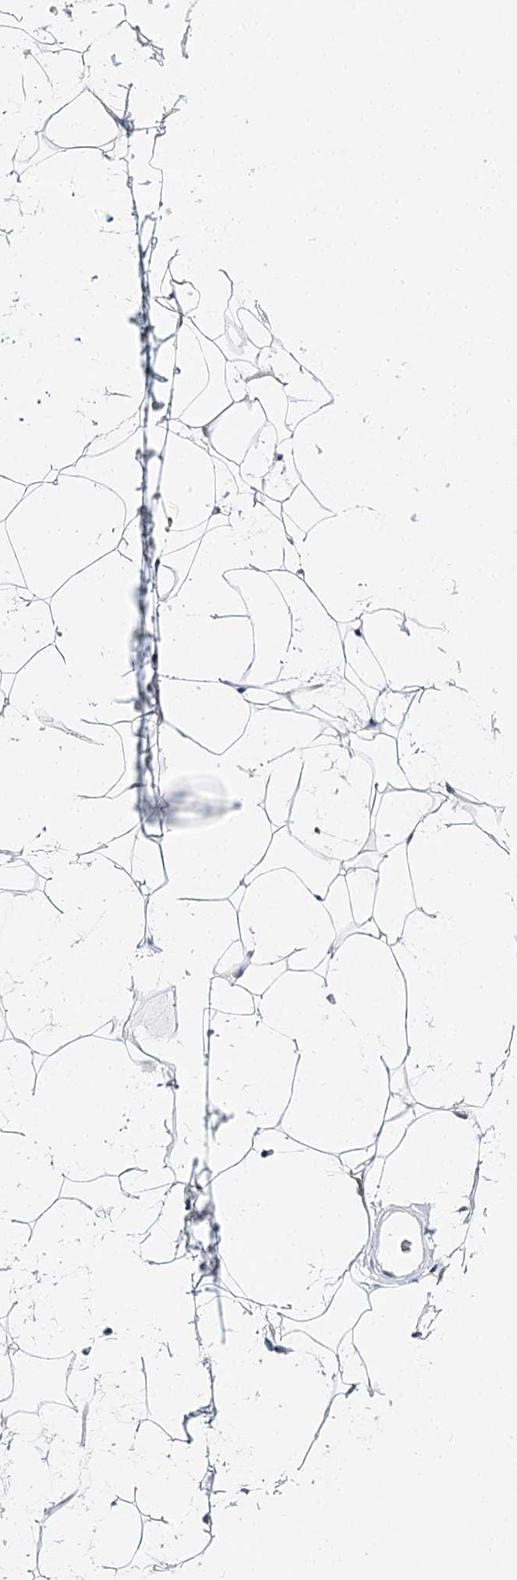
{"staining": {"intensity": "negative", "quantity": "none", "location": "none"}, "tissue": "adipose tissue", "cell_type": "Adipocytes", "image_type": "normal", "snomed": [{"axis": "morphology", "description": "Normal tissue, NOS"}, {"axis": "topography", "description": "Breast"}], "caption": "High magnification brightfield microscopy of benign adipose tissue stained with DAB (3,3'-diaminobenzidine) (brown) and counterstained with hematoxylin (blue): adipocytes show no significant expression. Nuclei are stained in blue.", "gene": "BARD1", "patient": {"sex": "female", "age": 26}}